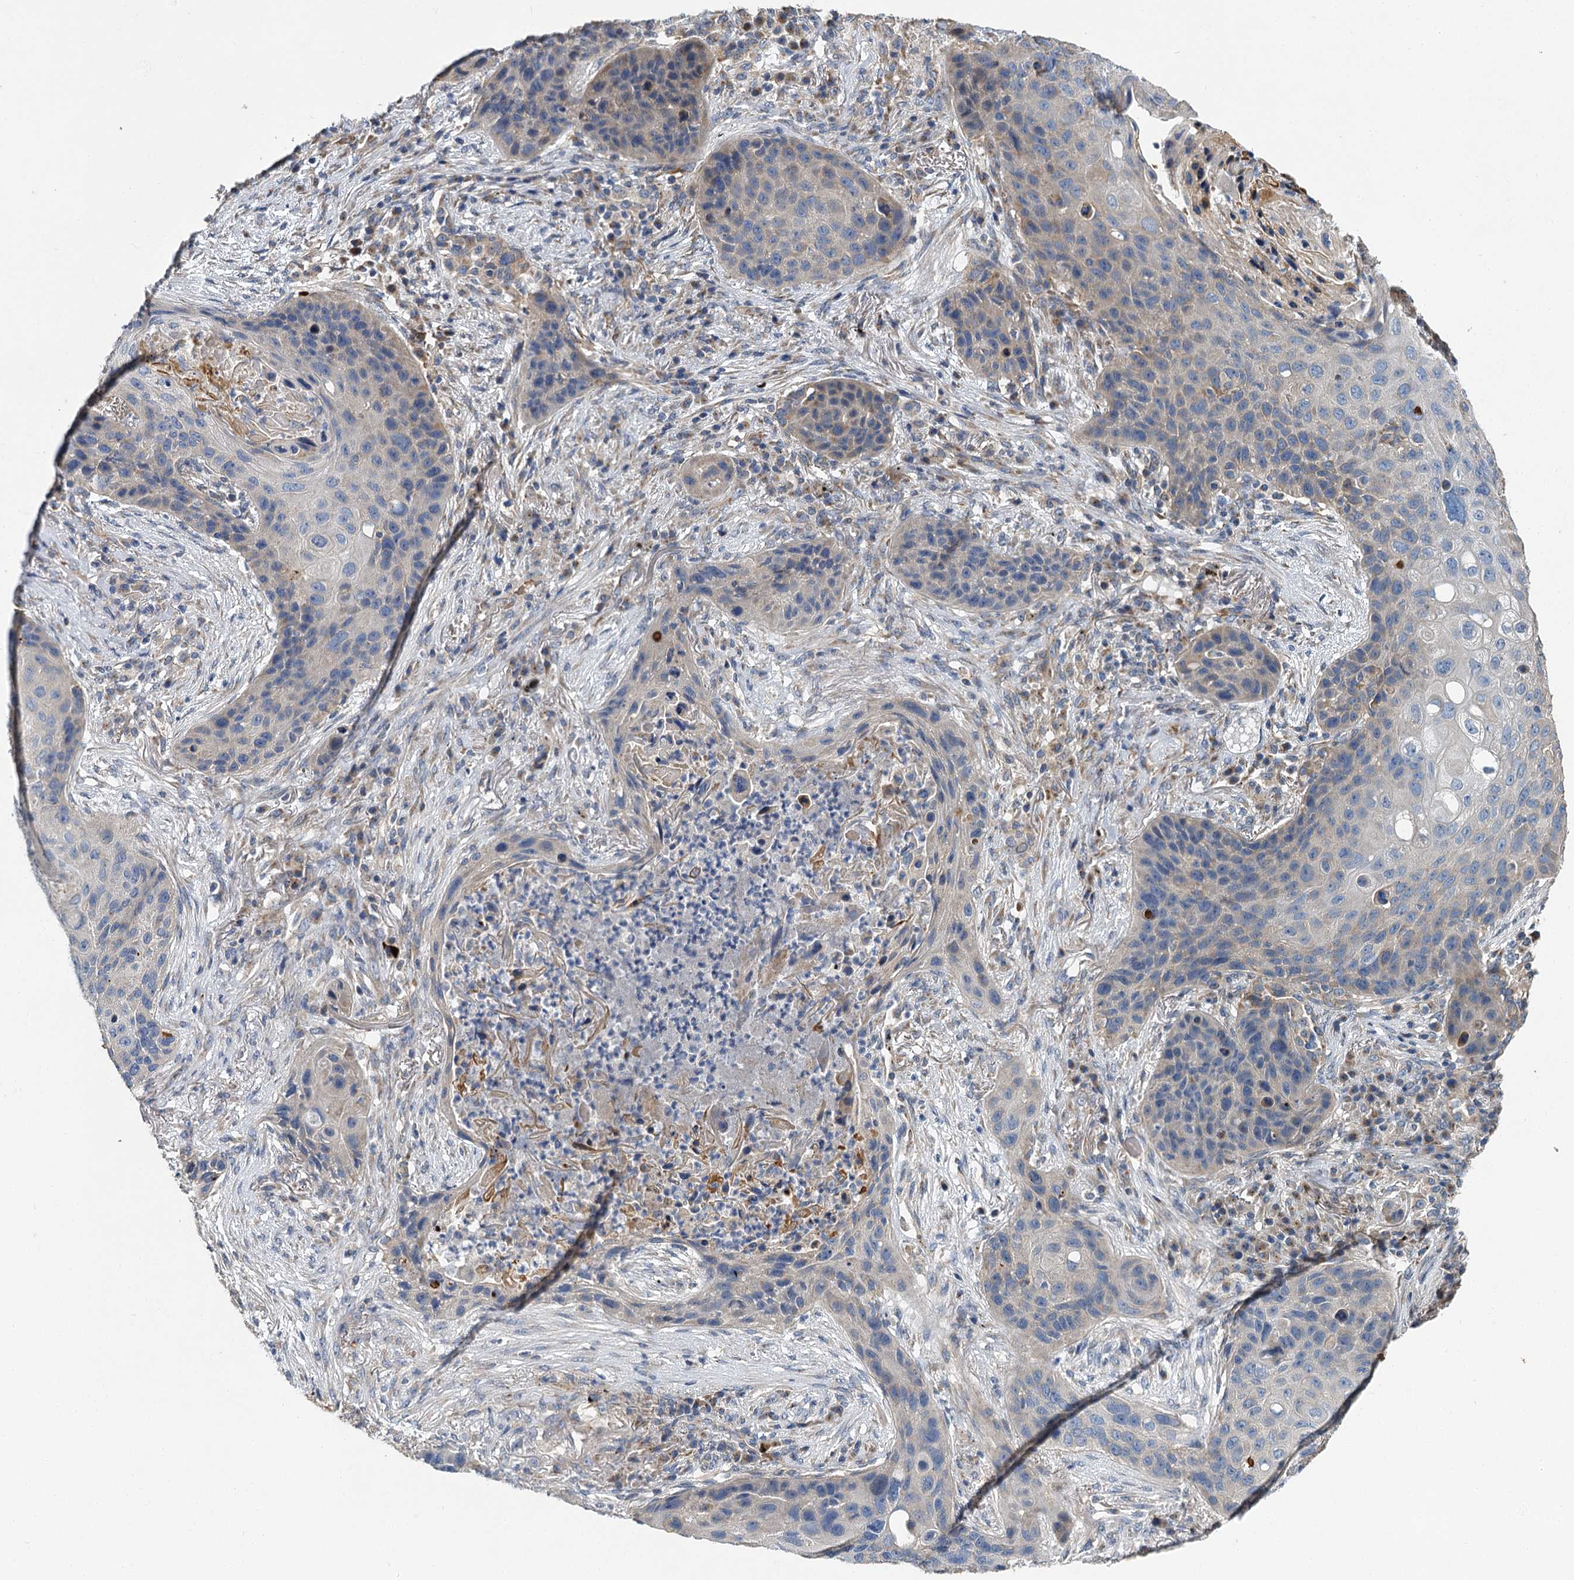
{"staining": {"intensity": "weak", "quantity": "<25%", "location": "cytoplasmic/membranous"}, "tissue": "lung cancer", "cell_type": "Tumor cells", "image_type": "cancer", "snomed": [{"axis": "morphology", "description": "Squamous cell carcinoma, NOS"}, {"axis": "topography", "description": "Lung"}], "caption": "Immunohistochemistry of human lung squamous cell carcinoma shows no staining in tumor cells. (DAB IHC visualized using brightfield microscopy, high magnification).", "gene": "BCS1L", "patient": {"sex": "female", "age": 63}}